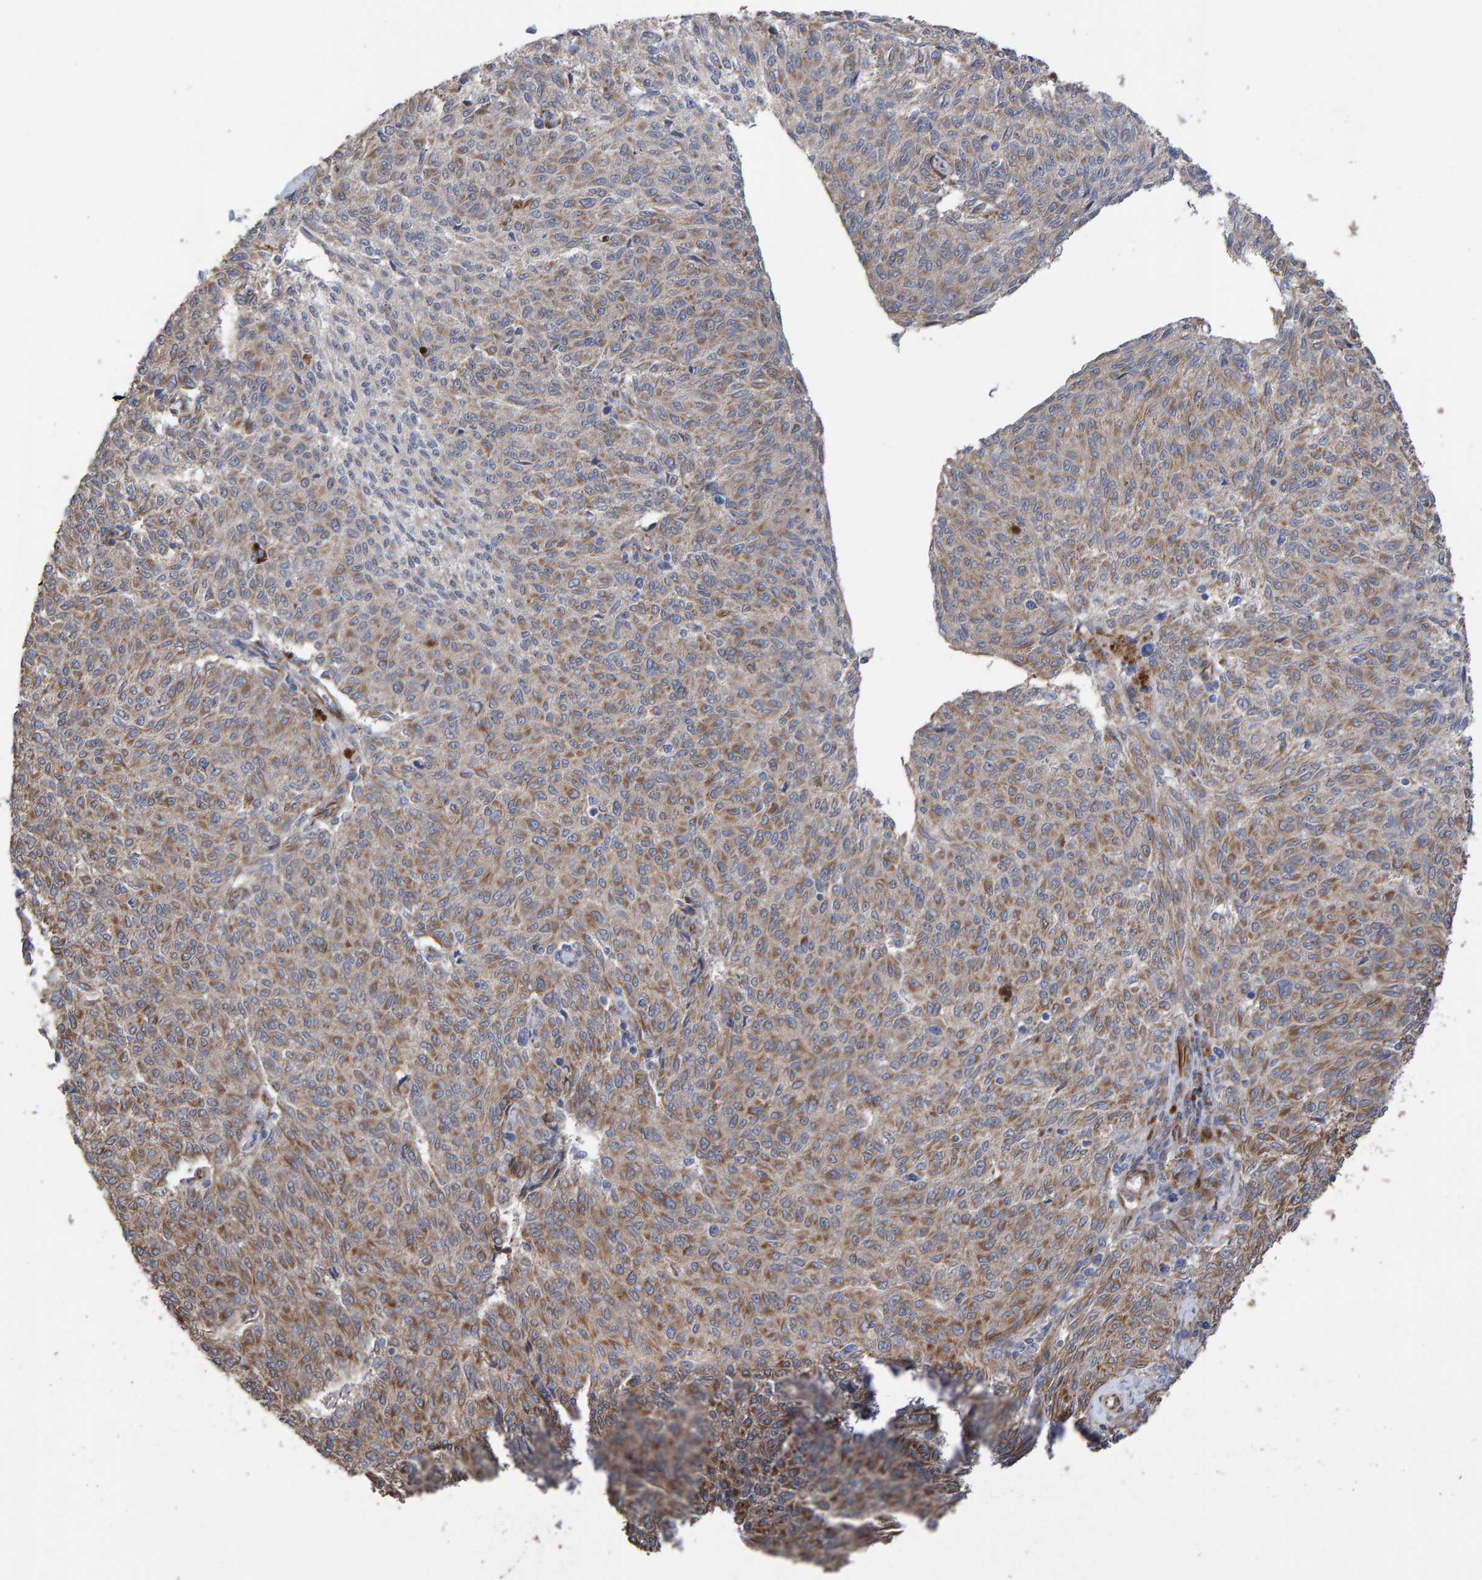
{"staining": {"intensity": "moderate", "quantity": ">75%", "location": "cytoplasmic/membranous"}, "tissue": "melanoma", "cell_type": "Tumor cells", "image_type": "cancer", "snomed": [{"axis": "morphology", "description": "Malignant melanoma, NOS"}, {"axis": "topography", "description": "Skin"}], "caption": "A brown stain labels moderate cytoplasmic/membranous staining of a protein in malignant melanoma tumor cells. (IHC, brightfield microscopy, high magnification).", "gene": "ZNF347", "patient": {"sex": "female", "age": 72}}